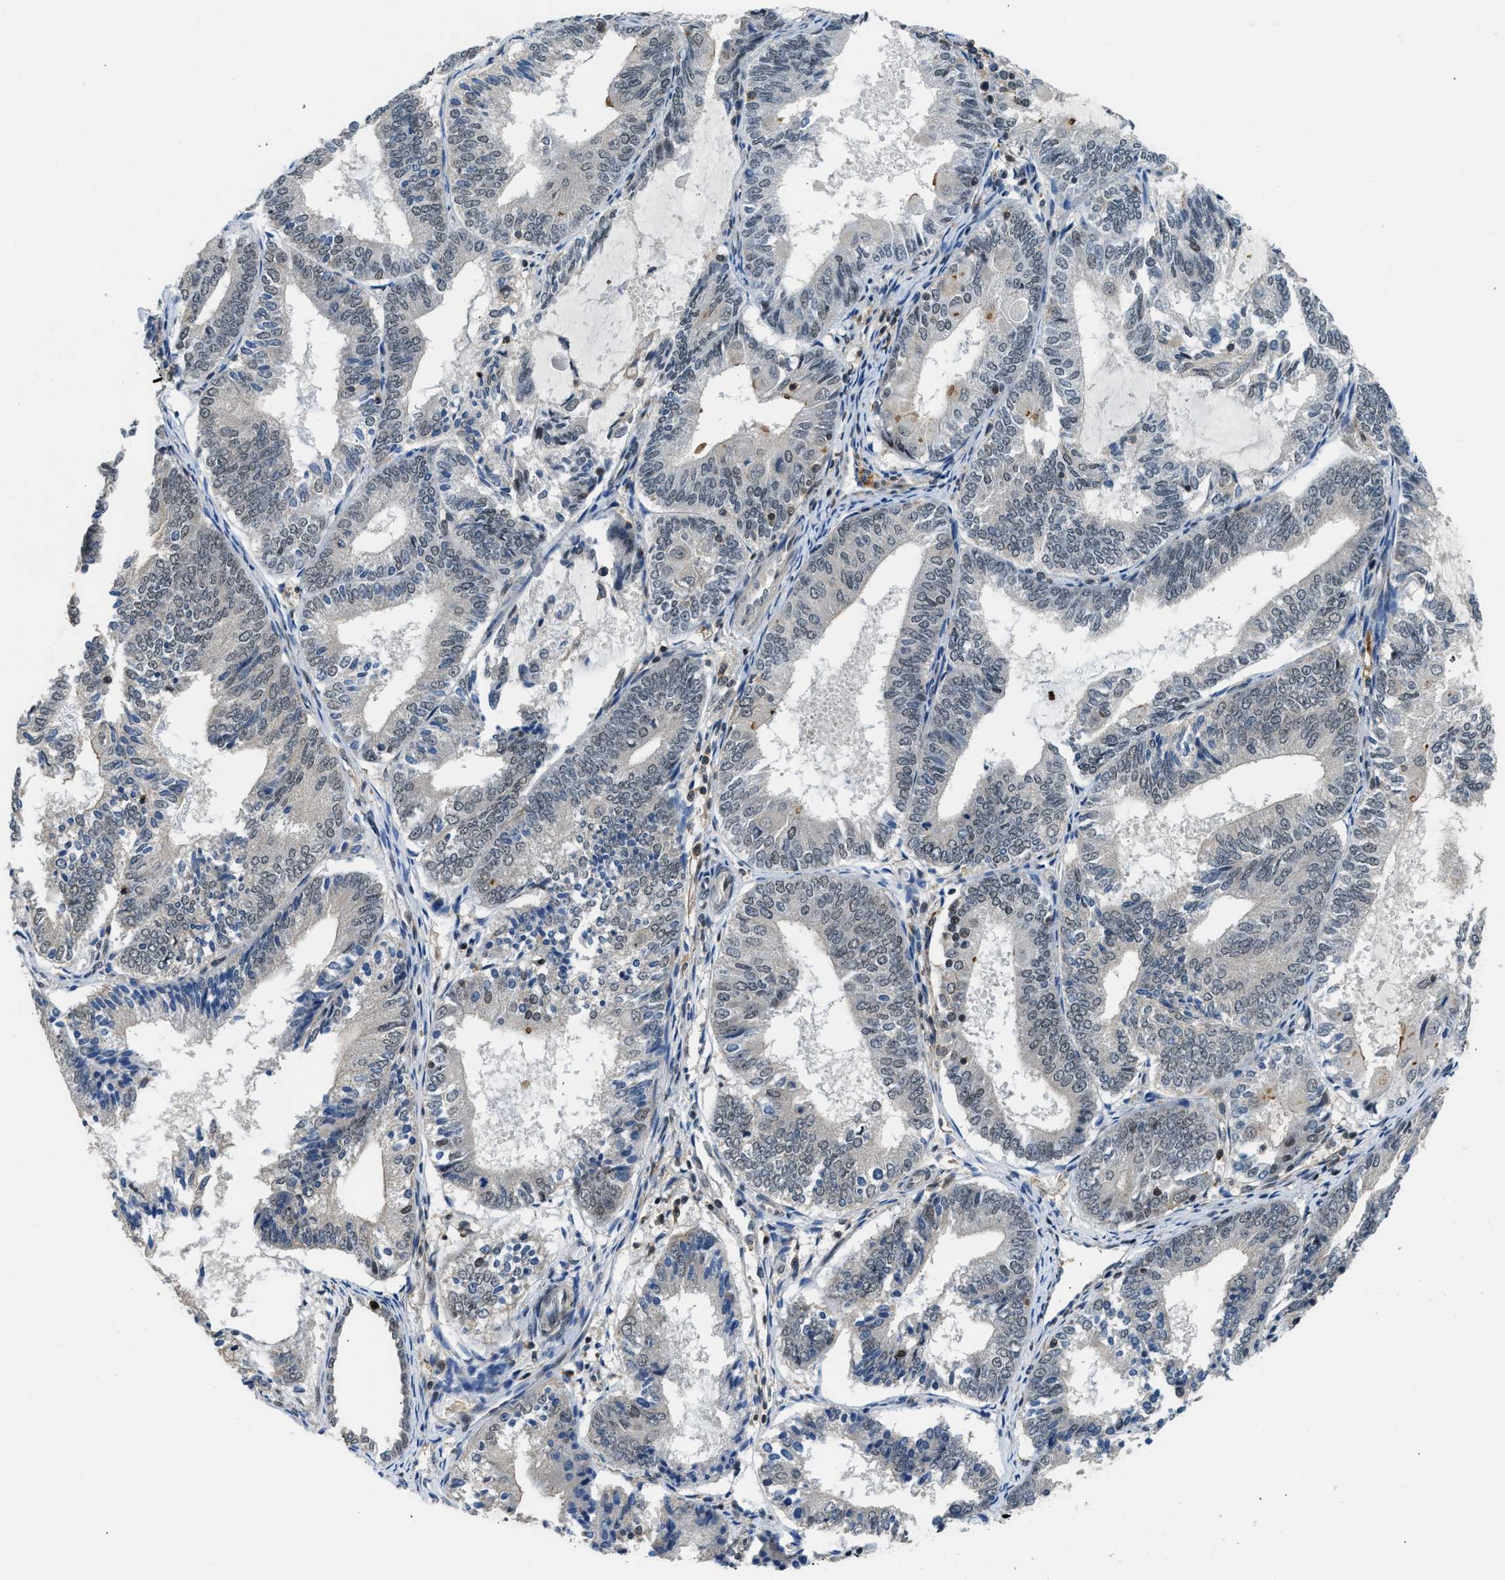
{"staining": {"intensity": "negative", "quantity": "none", "location": "none"}, "tissue": "endometrial cancer", "cell_type": "Tumor cells", "image_type": "cancer", "snomed": [{"axis": "morphology", "description": "Adenocarcinoma, NOS"}, {"axis": "topography", "description": "Endometrium"}], "caption": "Tumor cells show no significant expression in adenocarcinoma (endometrial). (DAB (3,3'-diaminobenzidine) immunohistochemistry (IHC) with hematoxylin counter stain).", "gene": "MTMR1", "patient": {"sex": "female", "age": 81}}